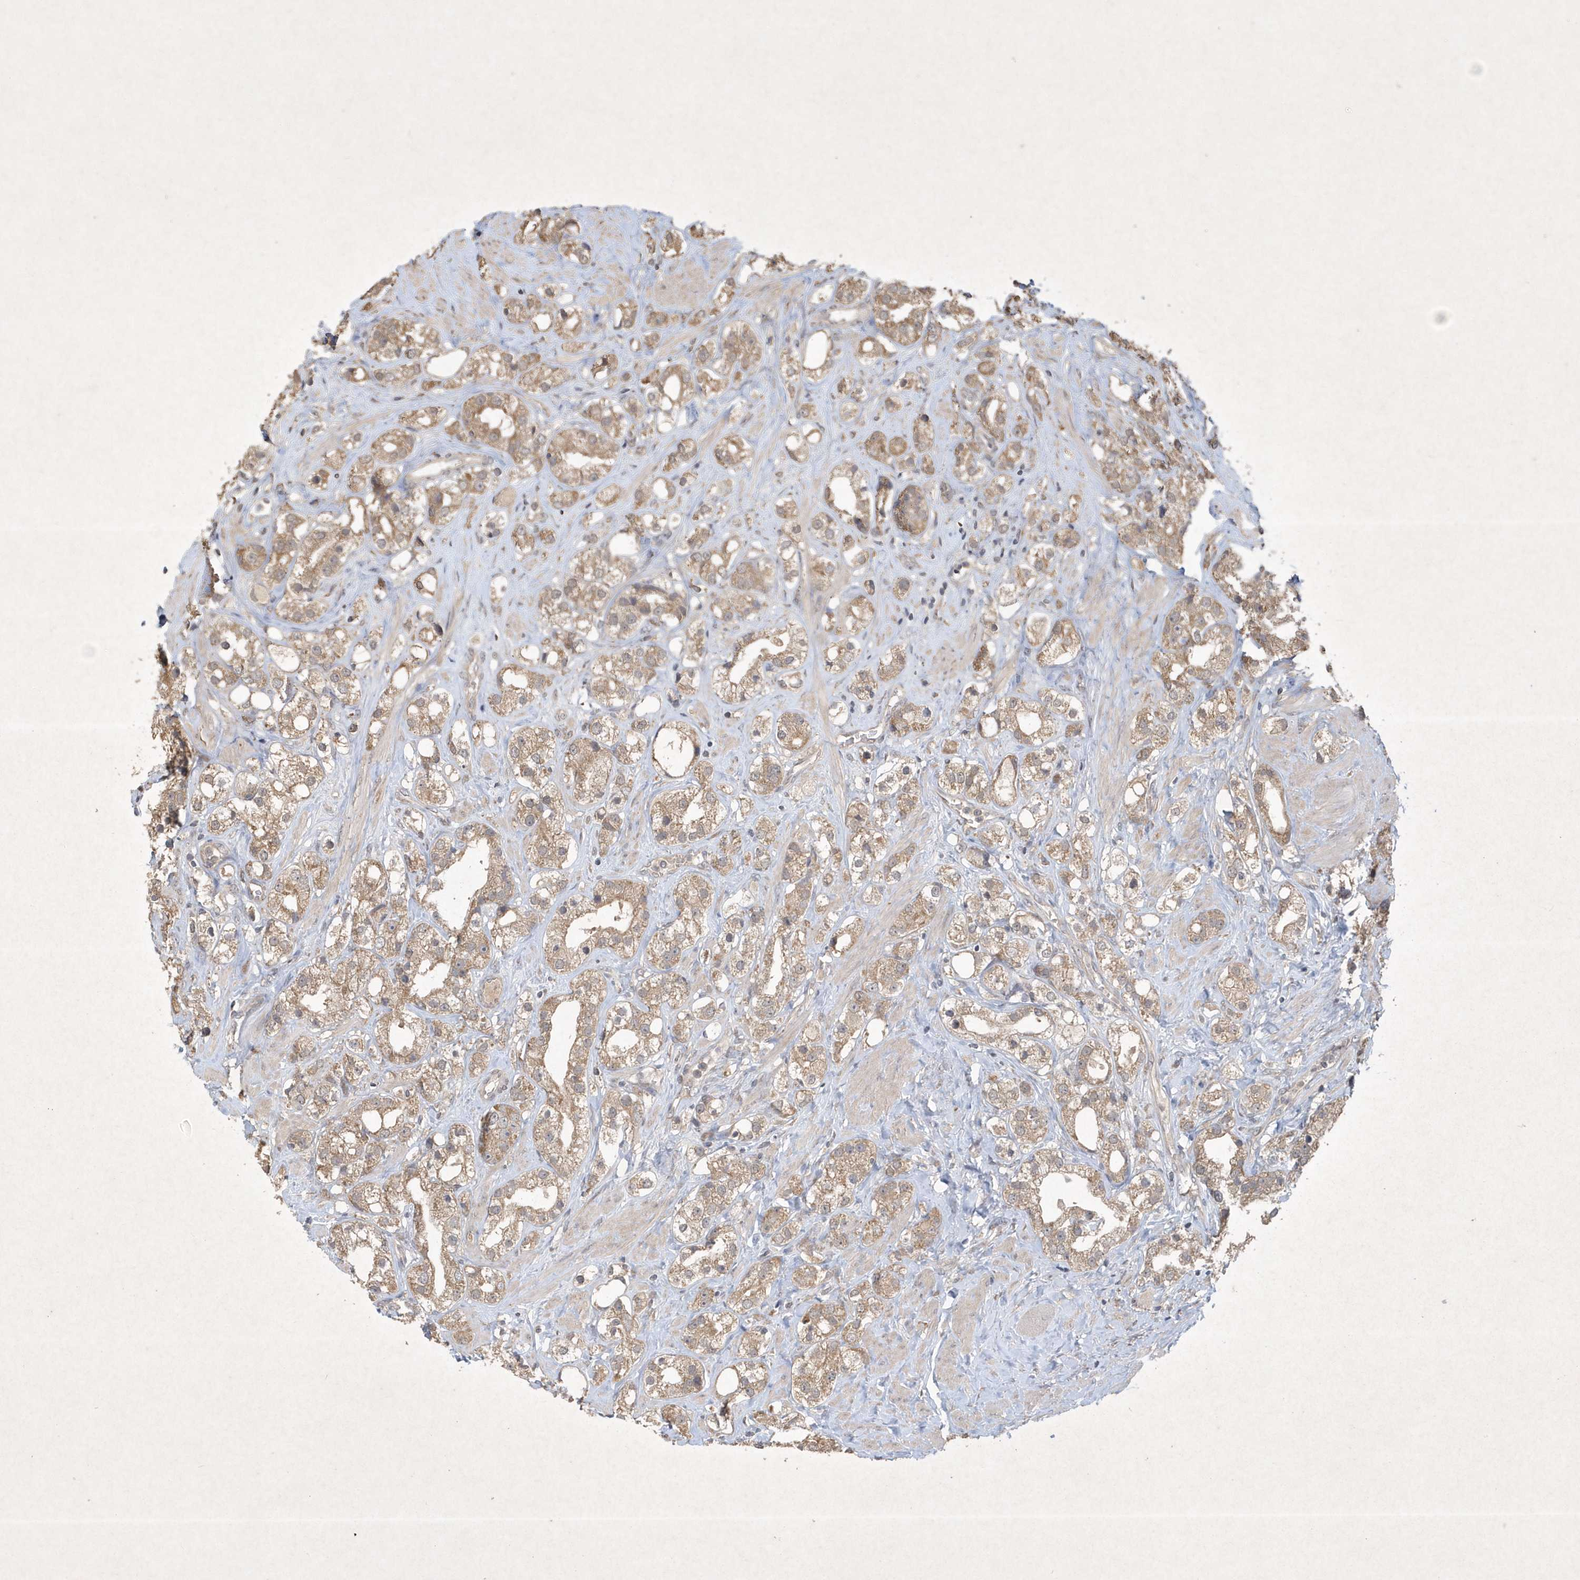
{"staining": {"intensity": "moderate", "quantity": ">75%", "location": "cytoplasmic/membranous"}, "tissue": "prostate cancer", "cell_type": "Tumor cells", "image_type": "cancer", "snomed": [{"axis": "morphology", "description": "Adenocarcinoma, NOS"}, {"axis": "topography", "description": "Prostate"}], "caption": "Tumor cells exhibit moderate cytoplasmic/membranous staining in about >75% of cells in prostate cancer (adenocarcinoma).", "gene": "AKR7A2", "patient": {"sex": "male", "age": 79}}